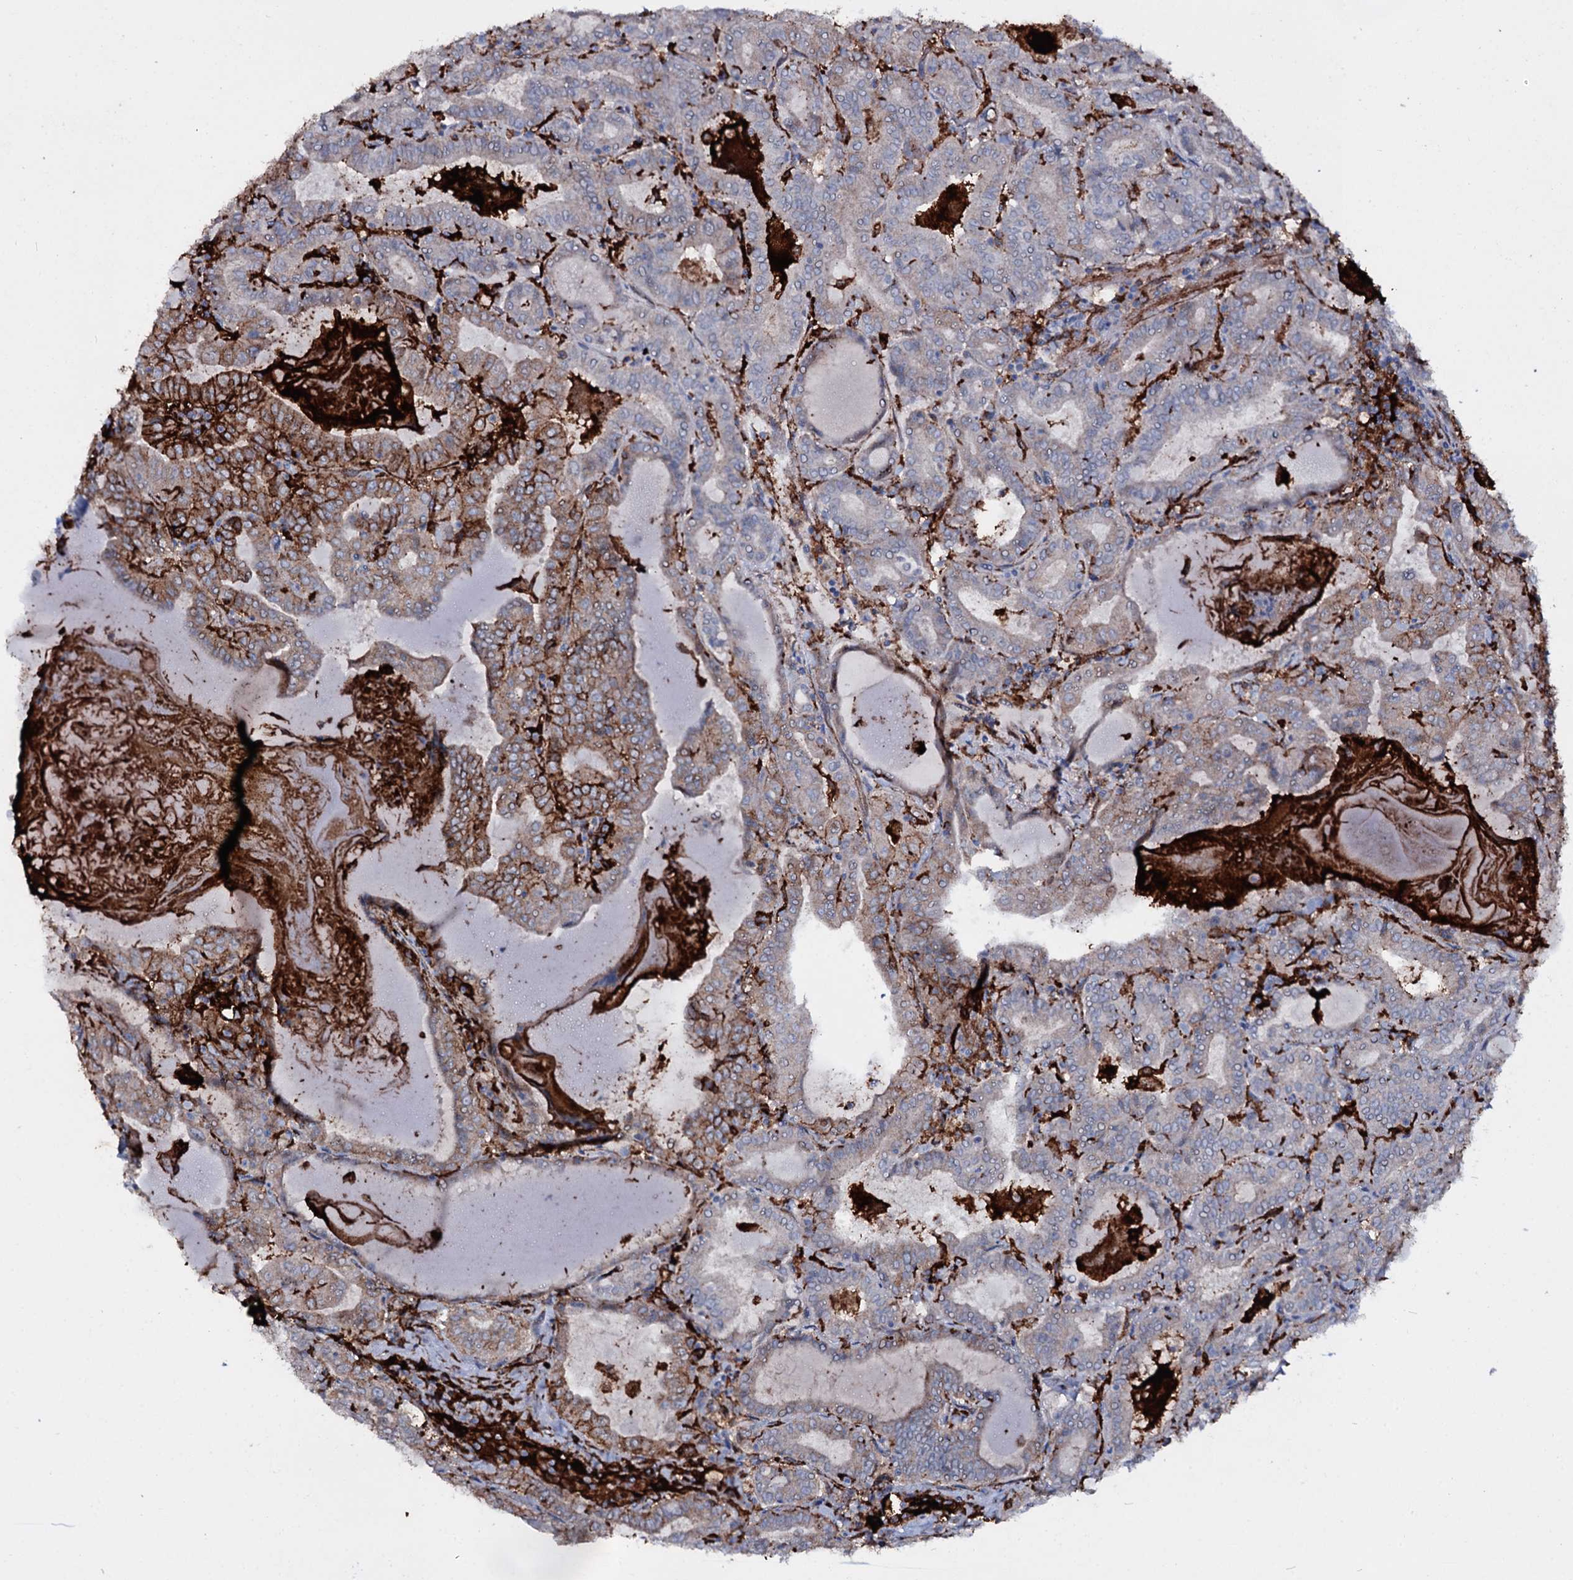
{"staining": {"intensity": "moderate", "quantity": "25%-75%", "location": "cytoplasmic/membranous"}, "tissue": "thyroid cancer", "cell_type": "Tumor cells", "image_type": "cancer", "snomed": [{"axis": "morphology", "description": "Papillary adenocarcinoma, NOS"}, {"axis": "topography", "description": "Thyroid gland"}], "caption": "Immunohistochemical staining of human papillary adenocarcinoma (thyroid) demonstrates medium levels of moderate cytoplasmic/membranous expression in about 25%-75% of tumor cells.", "gene": "OSBPL2", "patient": {"sex": "female", "age": 72}}